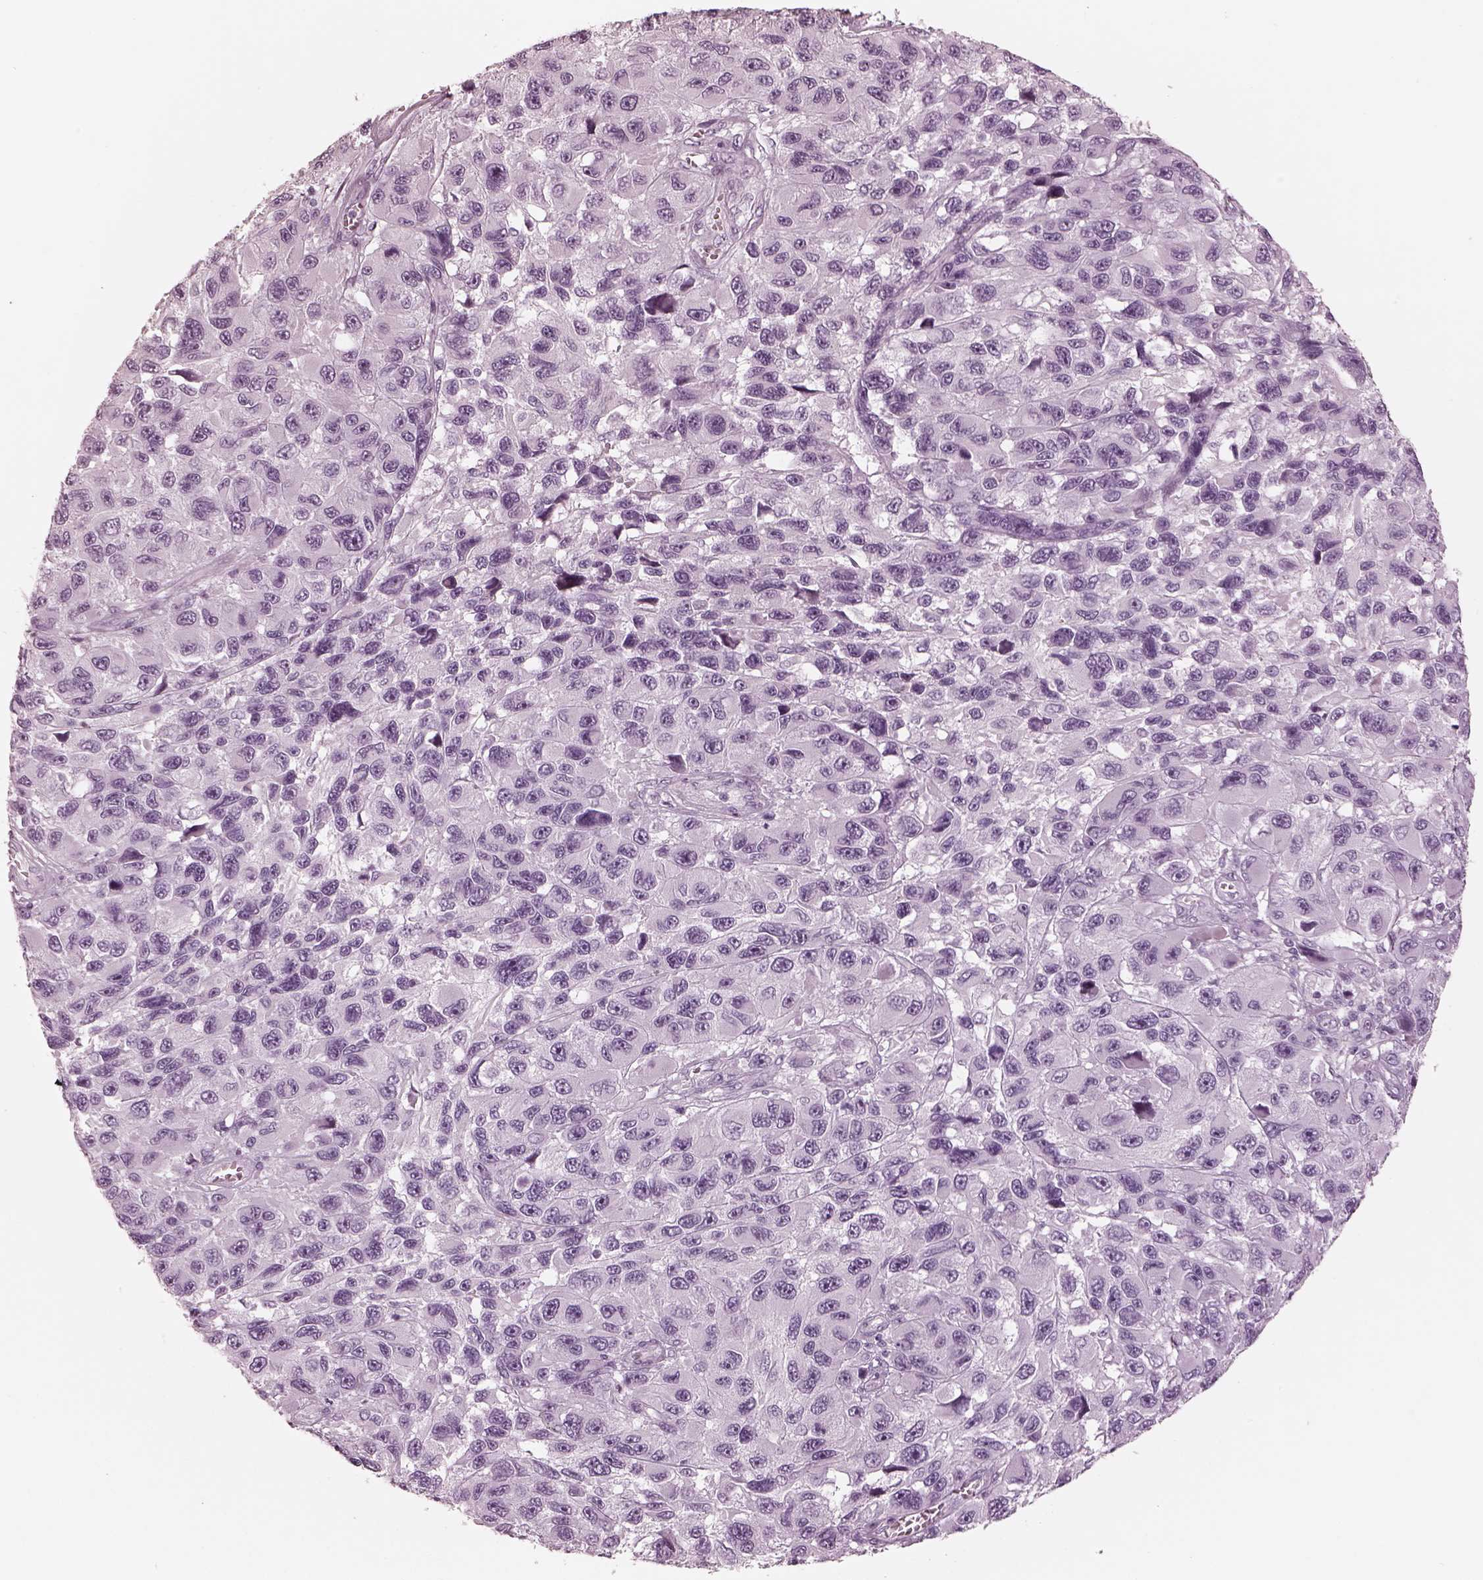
{"staining": {"intensity": "negative", "quantity": "none", "location": "none"}, "tissue": "melanoma", "cell_type": "Tumor cells", "image_type": "cancer", "snomed": [{"axis": "morphology", "description": "Malignant melanoma, NOS"}, {"axis": "topography", "description": "Skin"}], "caption": "IHC of melanoma demonstrates no staining in tumor cells.", "gene": "OPN4", "patient": {"sex": "male", "age": 53}}